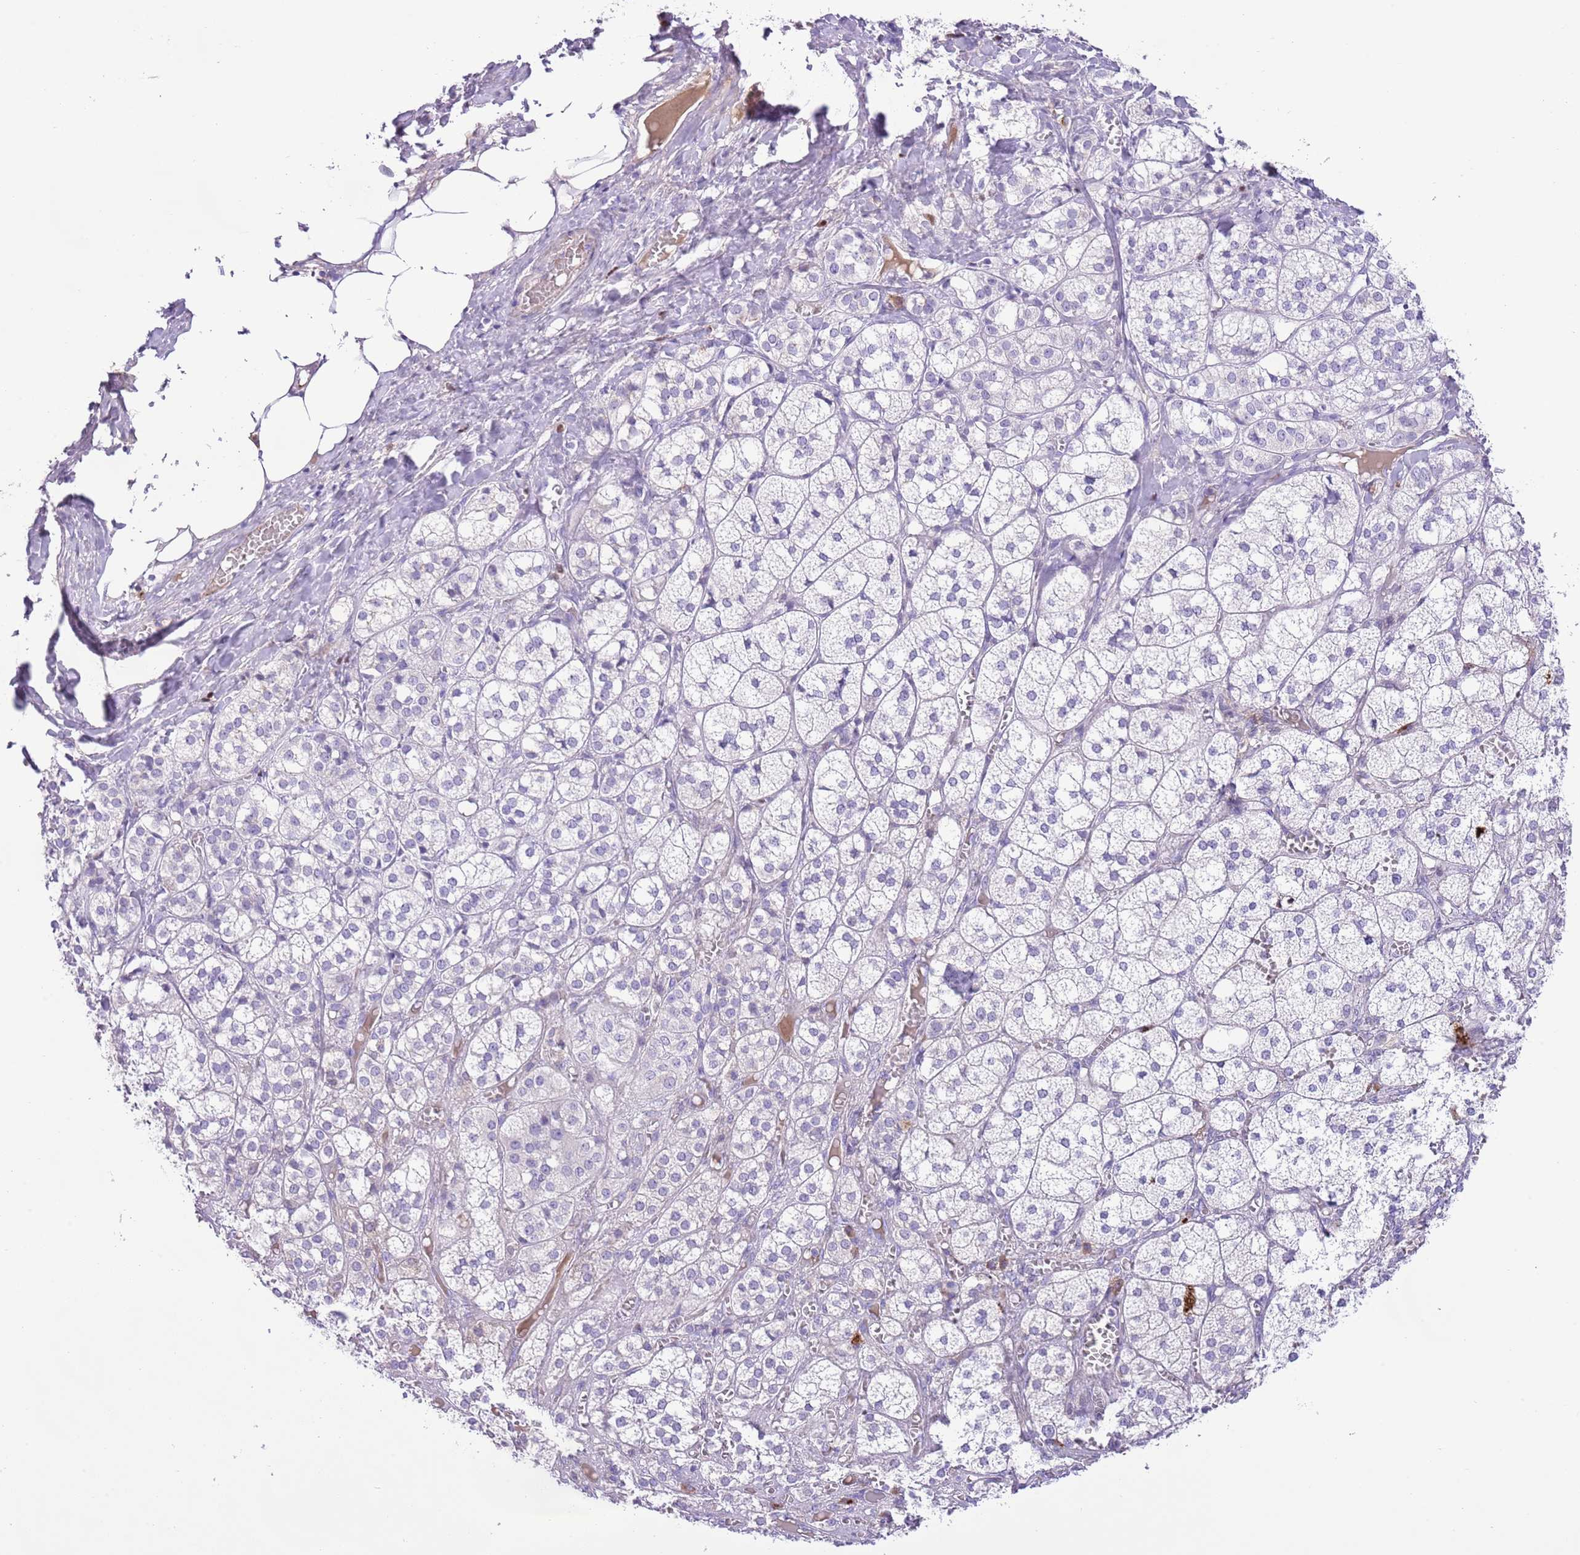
{"staining": {"intensity": "negative", "quantity": "none", "location": "none"}, "tissue": "adrenal gland", "cell_type": "Glandular cells", "image_type": "normal", "snomed": [{"axis": "morphology", "description": "Normal tissue, NOS"}, {"axis": "topography", "description": "Adrenal gland"}], "caption": "IHC micrograph of benign human adrenal gland stained for a protein (brown), which reveals no staining in glandular cells.", "gene": "CLEC2A", "patient": {"sex": "female", "age": 61}}